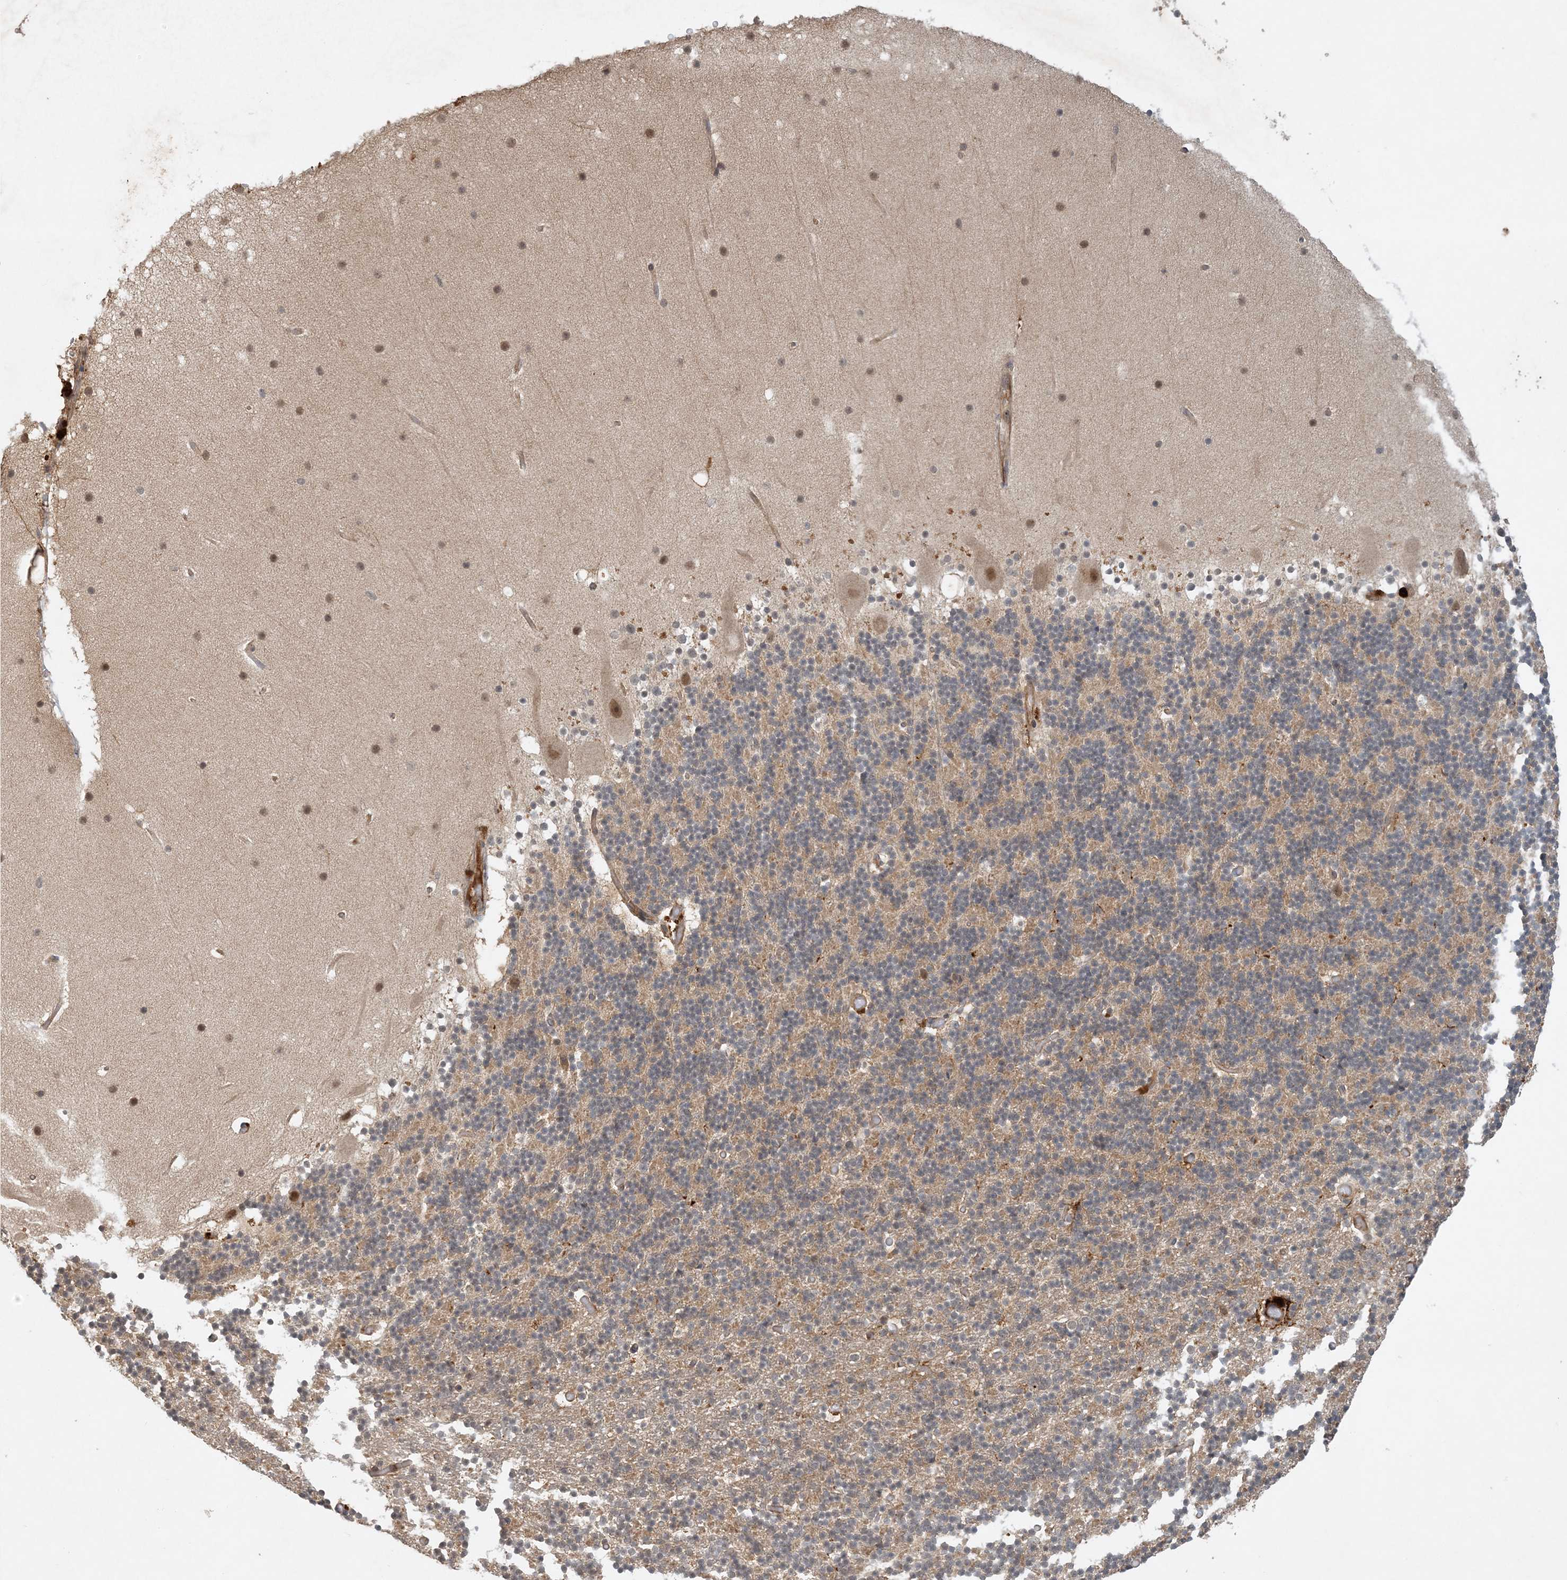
{"staining": {"intensity": "weak", "quantity": "25%-75%", "location": "cytoplasmic/membranous,nuclear"}, "tissue": "cerebellum", "cell_type": "Cells in granular layer", "image_type": "normal", "snomed": [{"axis": "morphology", "description": "Normal tissue, NOS"}, {"axis": "topography", "description": "Cerebellum"}], "caption": "Immunohistochemical staining of benign cerebellum displays 25%-75% levels of weak cytoplasmic/membranous,nuclear protein staining in about 25%-75% of cells in granular layer.", "gene": "ZCCHC4", "patient": {"sex": "male", "age": 57}}